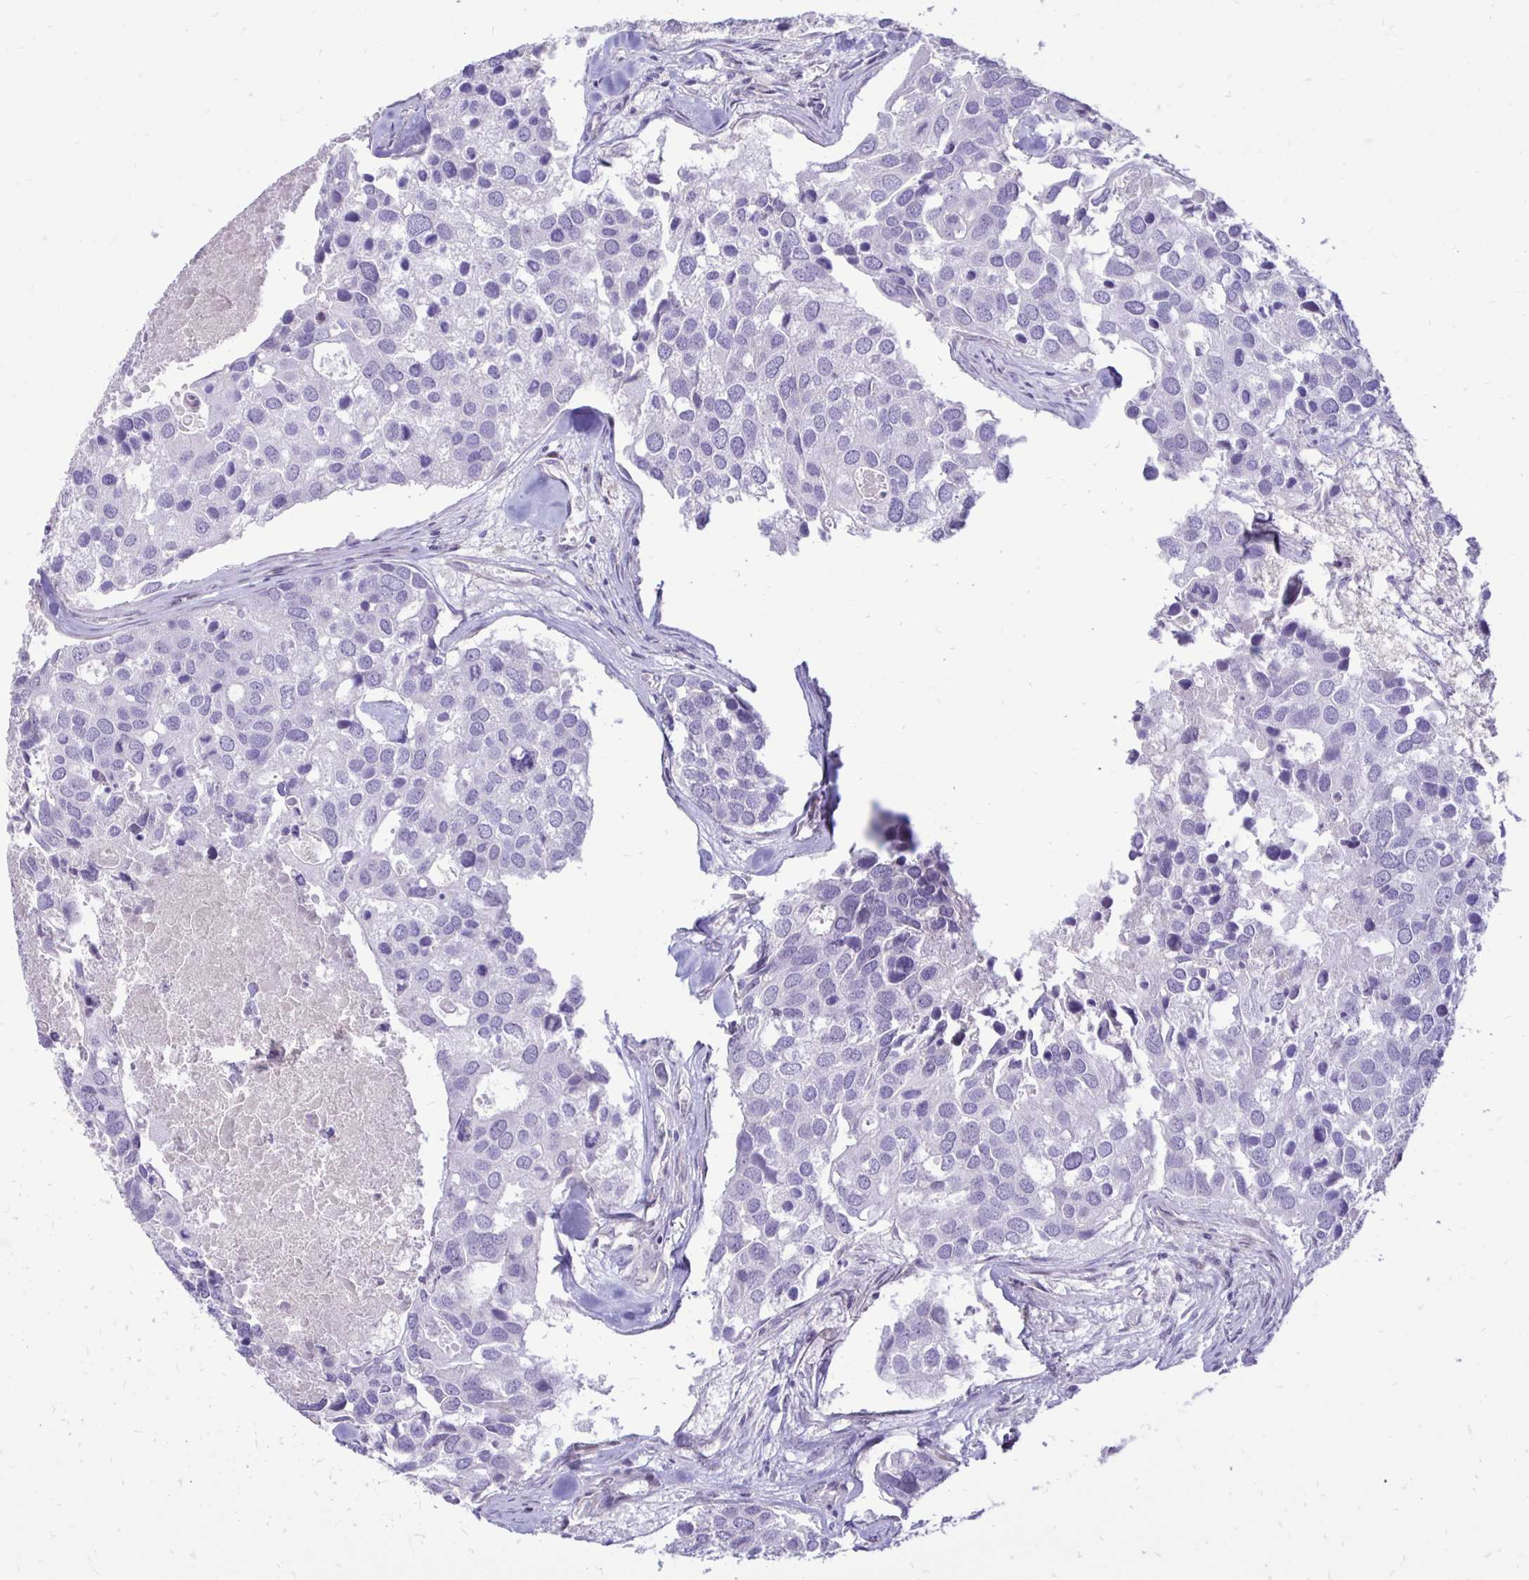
{"staining": {"intensity": "negative", "quantity": "none", "location": "none"}, "tissue": "breast cancer", "cell_type": "Tumor cells", "image_type": "cancer", "snomed": [{"axis": "morphology", "description": "Duct carcinoma"}, {"axis": "topography", "description": "Breast"}], "caption": "High magnification brightfield microscopy of breast invasive ductal carcinoma stained with DAB (3,3'-diaminobenzidine) (brown) and counterstained with hematoxylin (blue): tumor cells show no significant expression.", "gene": "GAS2", "patient": {"sex": "female", "age": 83}}